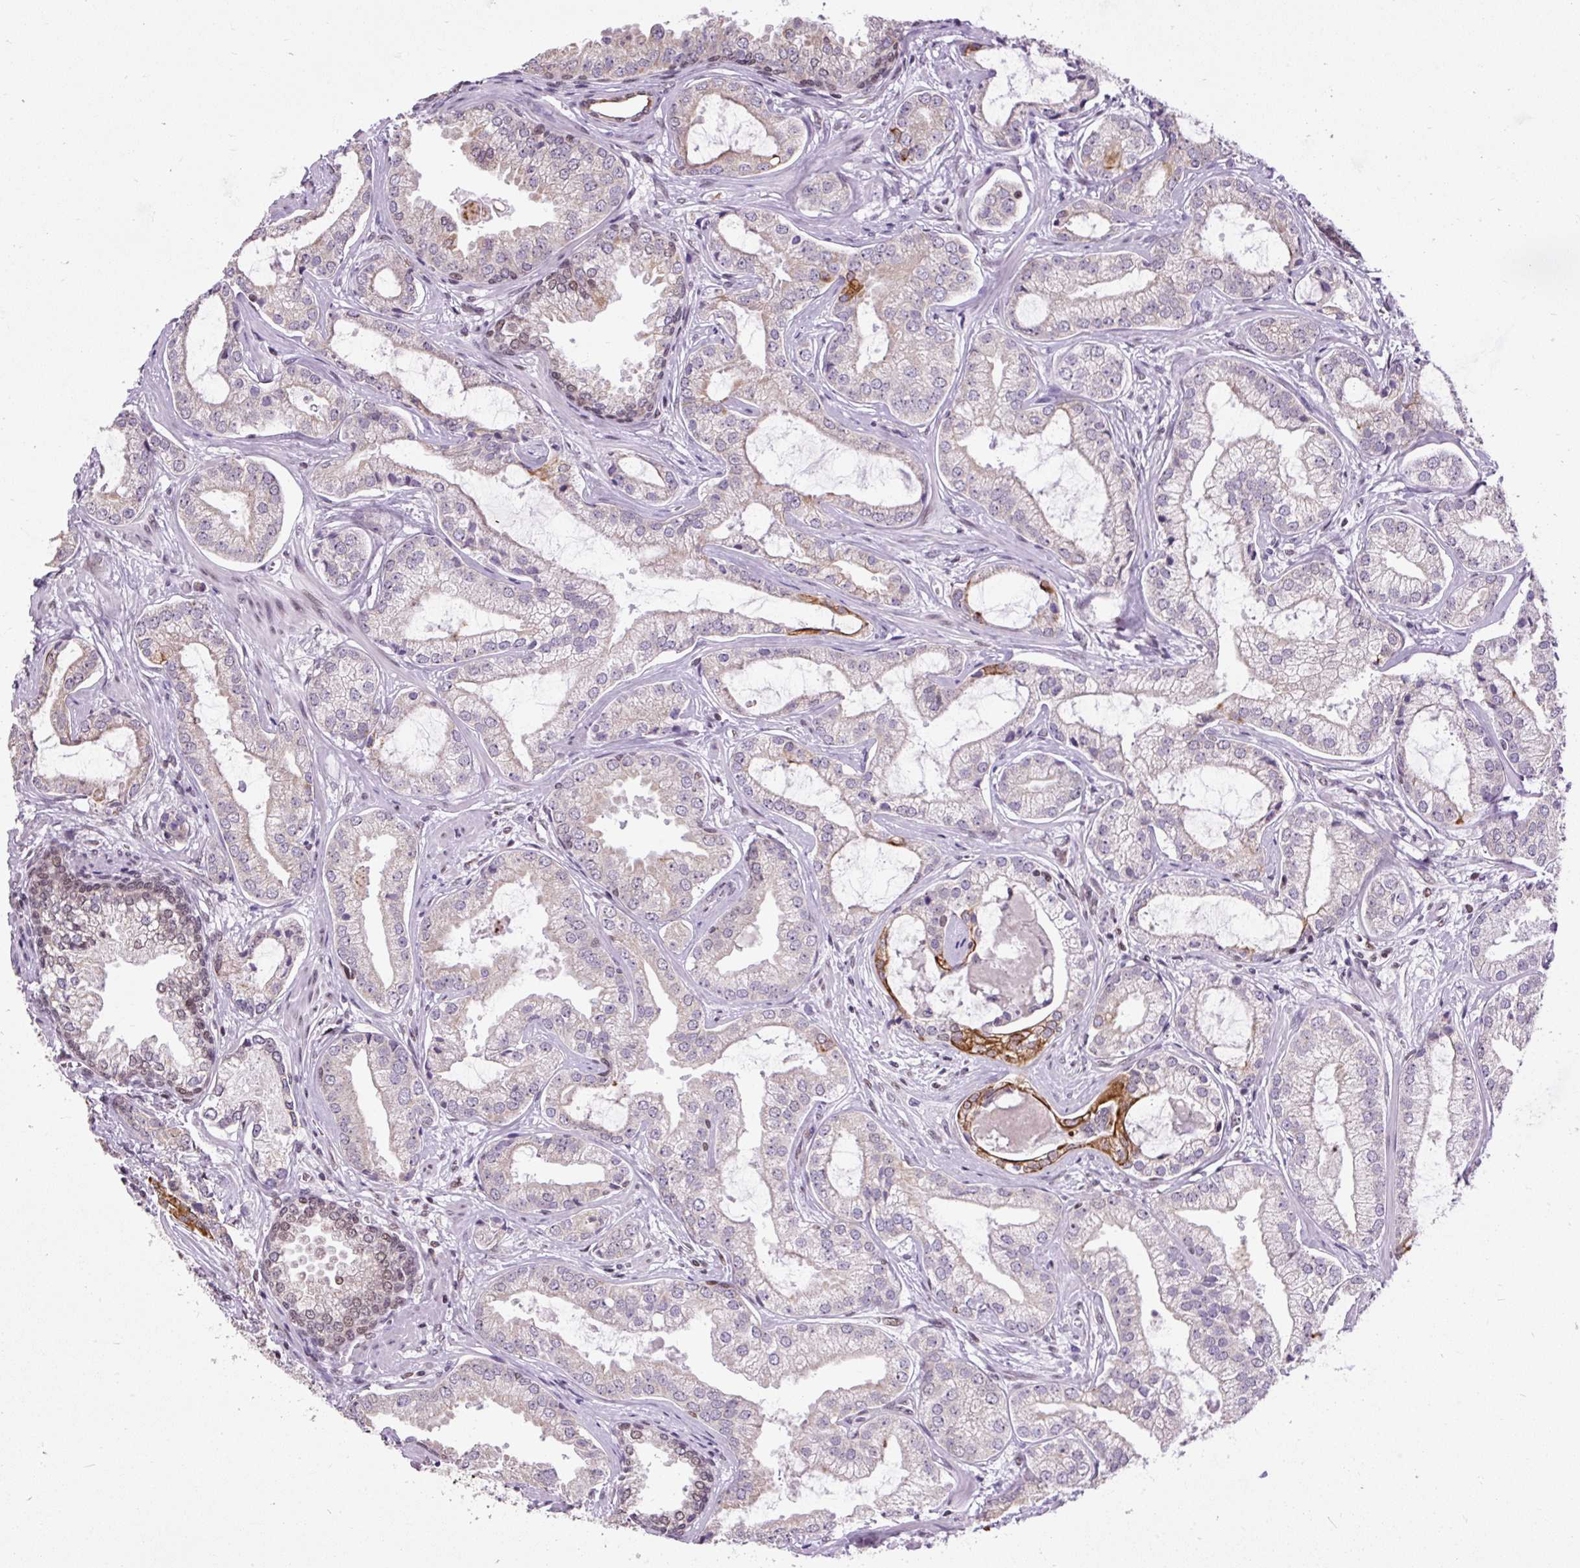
{"staining": {"intensity": "moderate", "quantity": "25%-75%", "location": "nuclear"}, "tissue": "prostate cancer", "cell_type": "Tumor cells", "image_type": "cancer", "snomed": [{"axis": "morphology", "description": "Adenocarcinoma, Medium grade"}, {"axis": "topography", "description": "Prostate"}], "caption": "Prostate cancer stained with a protein marker shows moderate staining in tumor cells.", "gene": "ZNF672", "patient": {"sex": "male", "age": 57}}